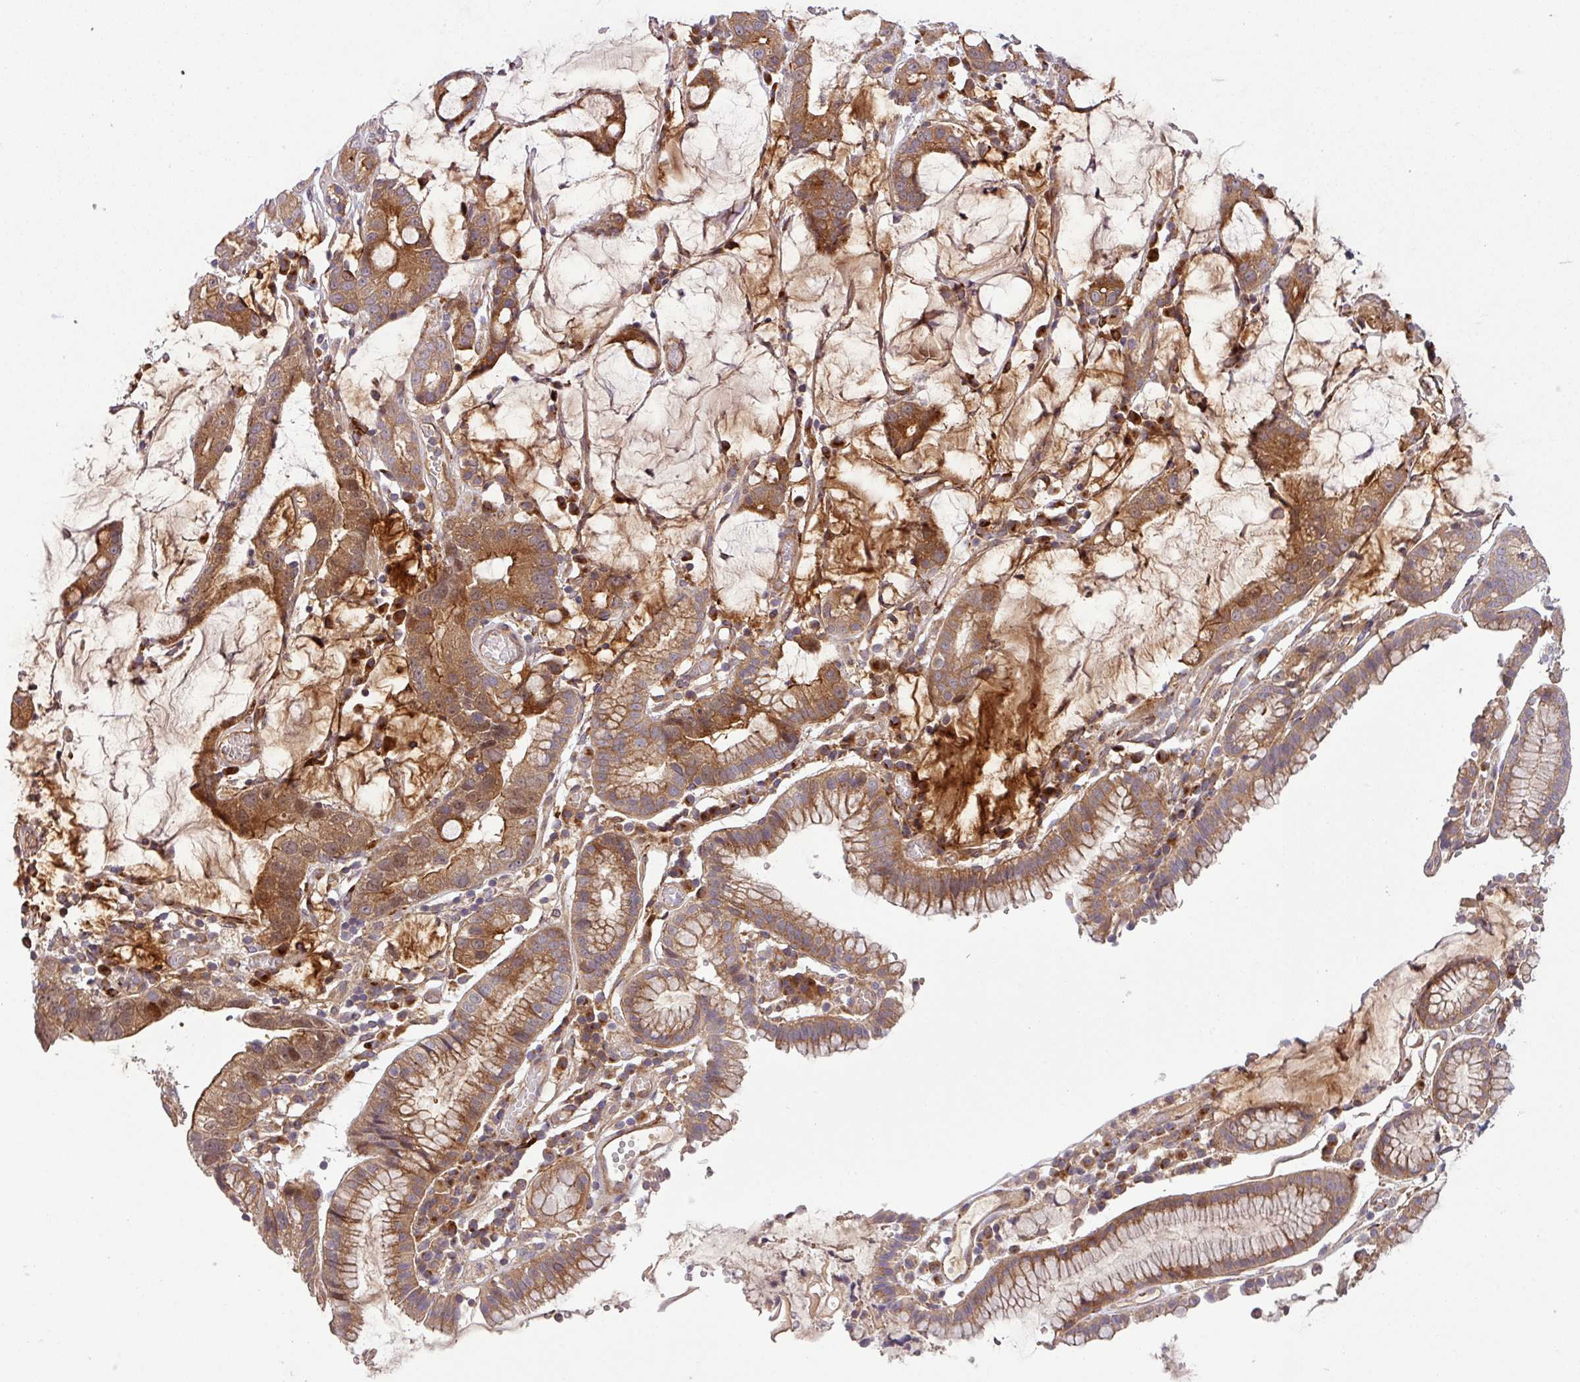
{"staining": {"intensity": "moderate", "quantity": ">75%", "location": "cytoplasmic/membranous"}, "tissue": "stomach cancer", "cell_type": "Tumor cells", "image_type": "cancer", "snomed": [{"axis": "morphology", "description": "Adenocarcinoma, NOS"}, {"axis": "topography", "description": "Stomach"}], "caption": "Tumor cells show moderate cytoplasmic/membranous expression in about >75% of cells in stomach cancer.", "gene": "ART1", "patient": {"sex": "male", "age": 55}}